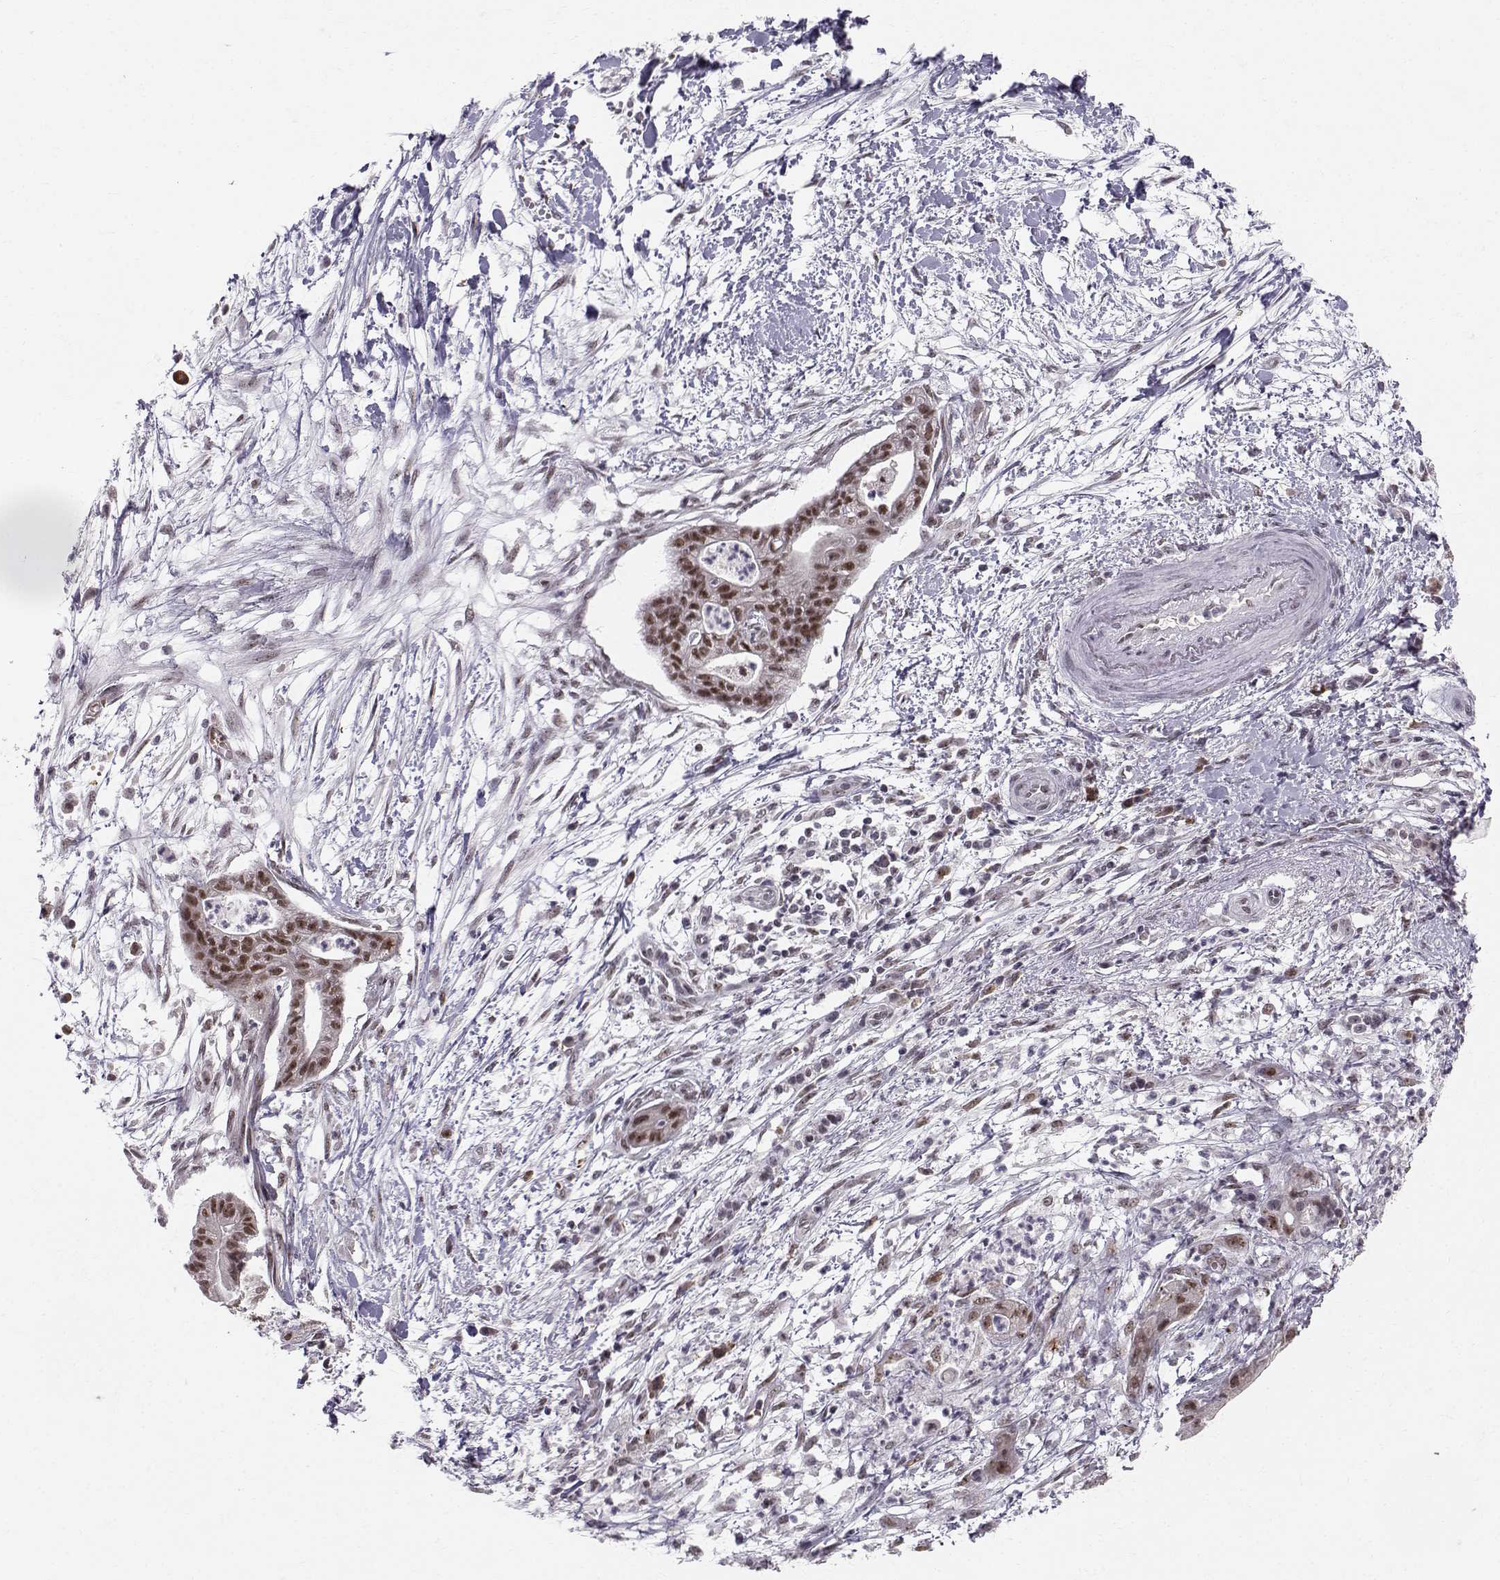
{"staining": {"intensity": "strong", "quantity": "25%-75%", "location": "nuclear"}, "tissue": "pancreatic cancer", "cell_type": "Tumor cells", "image_type": "cancer", "snomed": [{"axis": "morphology", "description": "Normal tissue, NOS"}, {"axis": "morphology", "description": "Adenocarcinoma, NOS"}, {"axis": "topography", "description": "Lymph node"}, {"axis": "topography", "description": "Pancreas"}], "caption": "Tumor cells reveal high levels of strong nuclear expression in approximately 25%-75% of cells in adenocarcinoma (pancreatic).", "gene": "RPP38", "patient": {"sex": "female", "age": 58}}